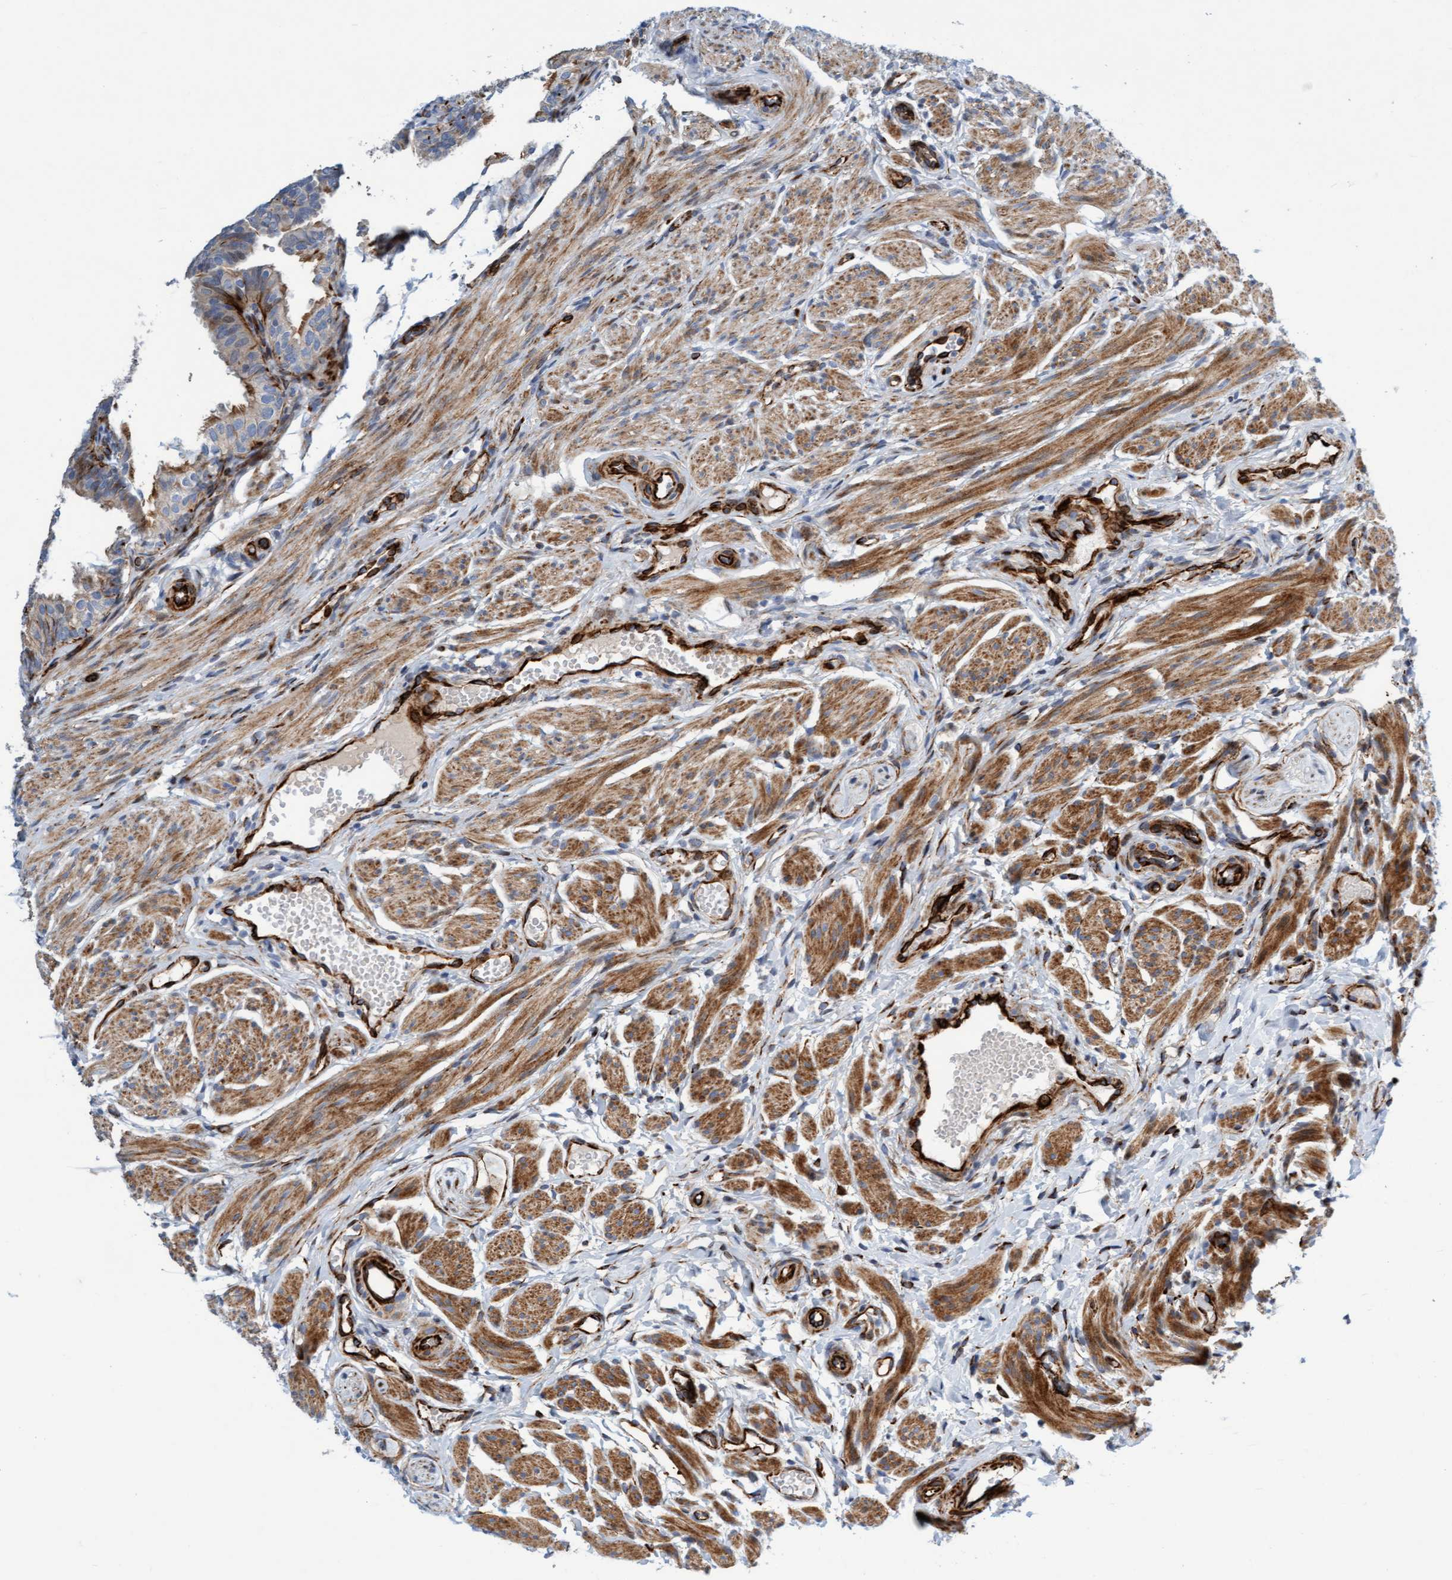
{"staining": {"intensity": "weak", "quantity": "25%-75%", "location": "cytoplasmic/membranous"}, "tissue": "fallopian tube", "cell_type": "Glandular cells", "image_type": "normal", "snomed": [{"axis": "morphology", "description": "Normal tissue, NOS"}, {"axis": "topography", "description": "Fallopian tube"}], "caption": "Immunohistochemistry (IHC) image of normal human fallopian tube stained for a protein (brown), which reveals low levels of weak cytoplasmic/membranous expression in about 25%-75% of glandular cells.", "gene": "POLG2", "patient": {"sex": "female", "age": 35}}